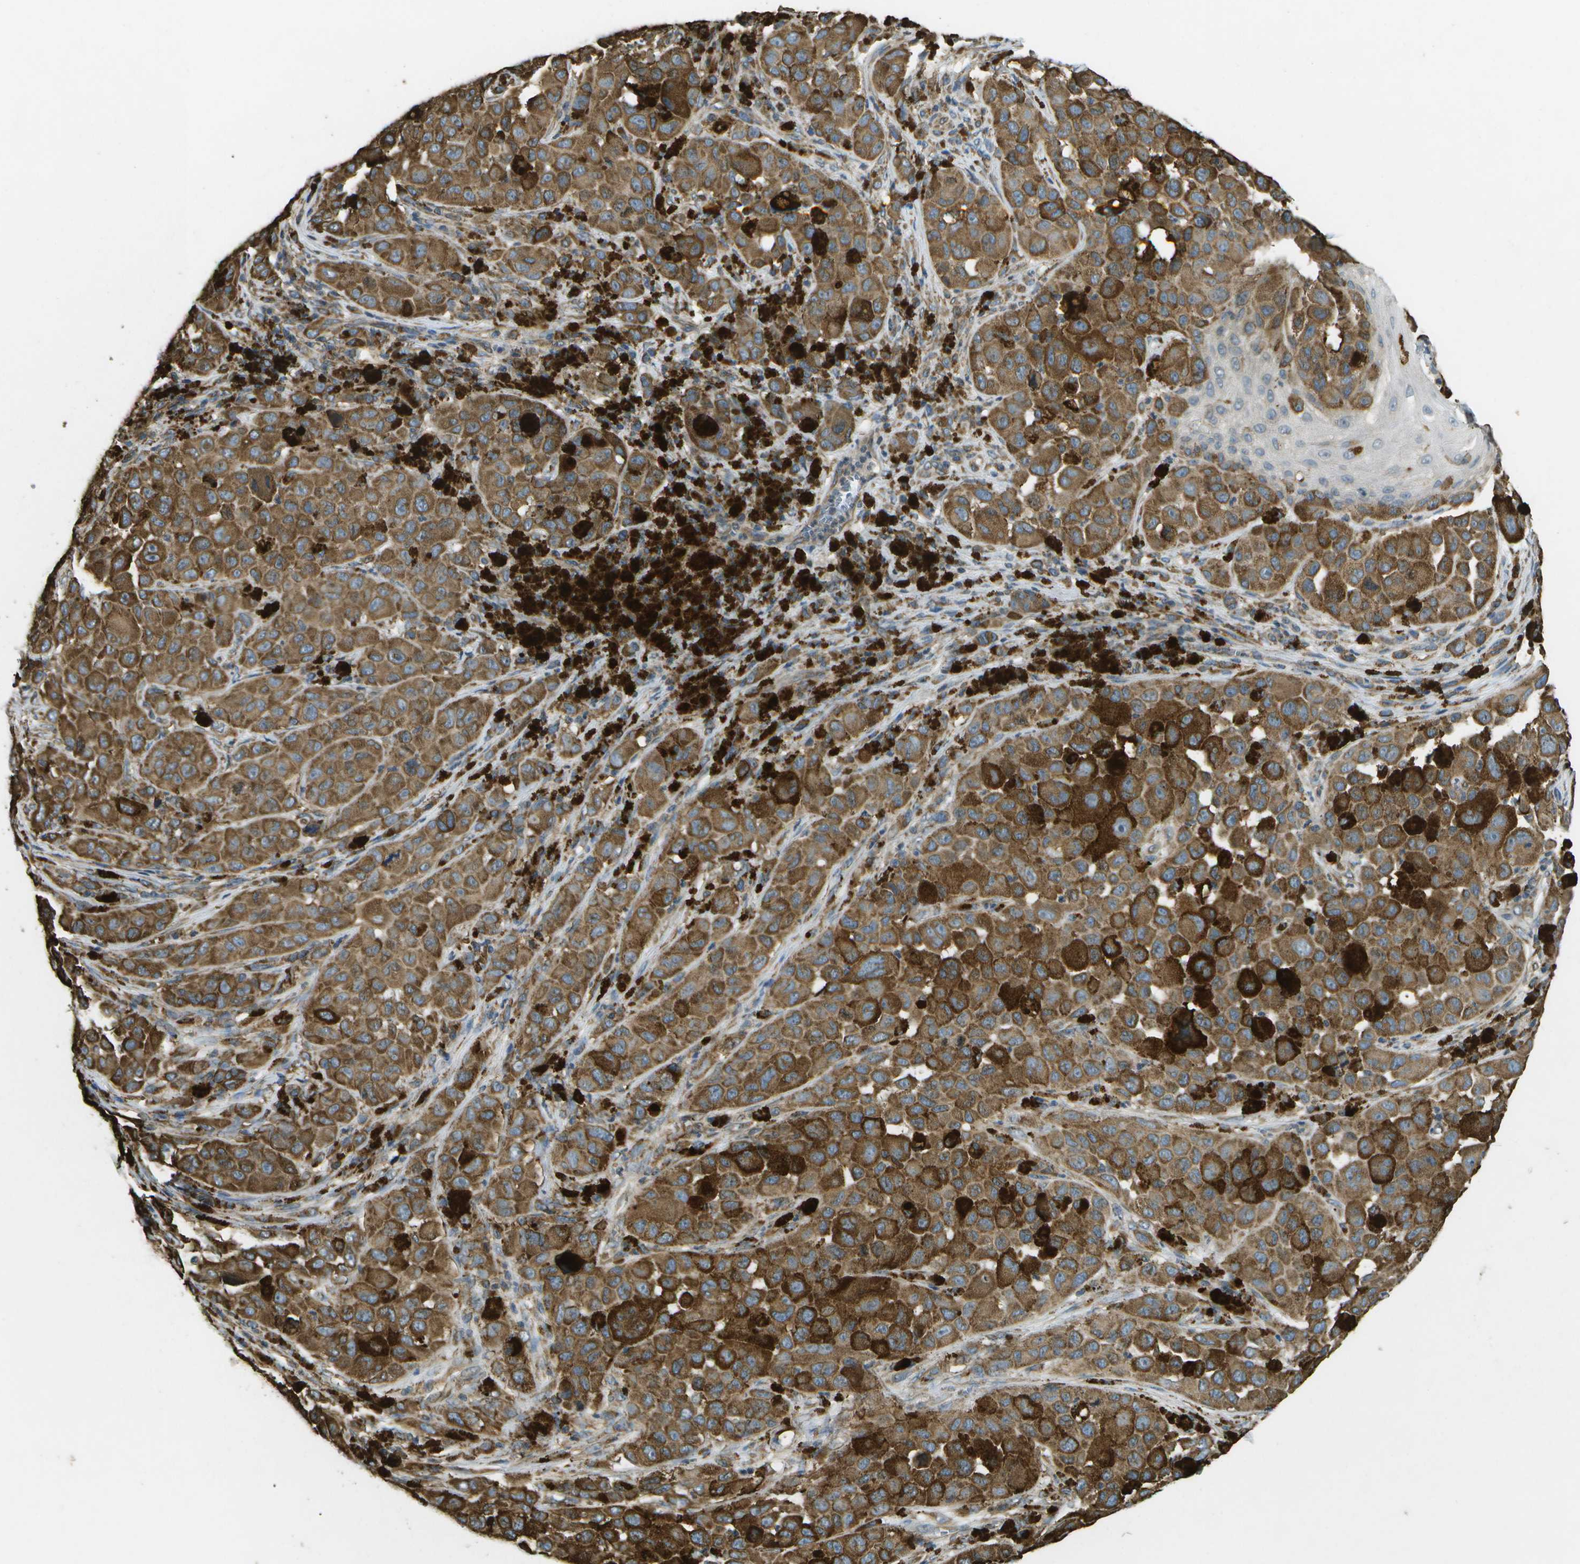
{"staining": {"intensity": "moderate", "quantity": ">75%", "location": "cytoplasmic/membranous"}, "tissue": "melanoma", "cell_type": "Tumor cells", "image_type": "cancer", "snomed": [{"axis": "morphology", "description": "Malignant melanoma, NOS"}, {"axis": "topography", "description": "Skin"}], "caption": "Malignant melanoma was stained to show a protein in brown. There is medium levels of moderate cytoplasmic/membranous staining in about >75% of tumor cells.", "gene": "PDIA4", "patient": {"sex": "male", "age": 96}}